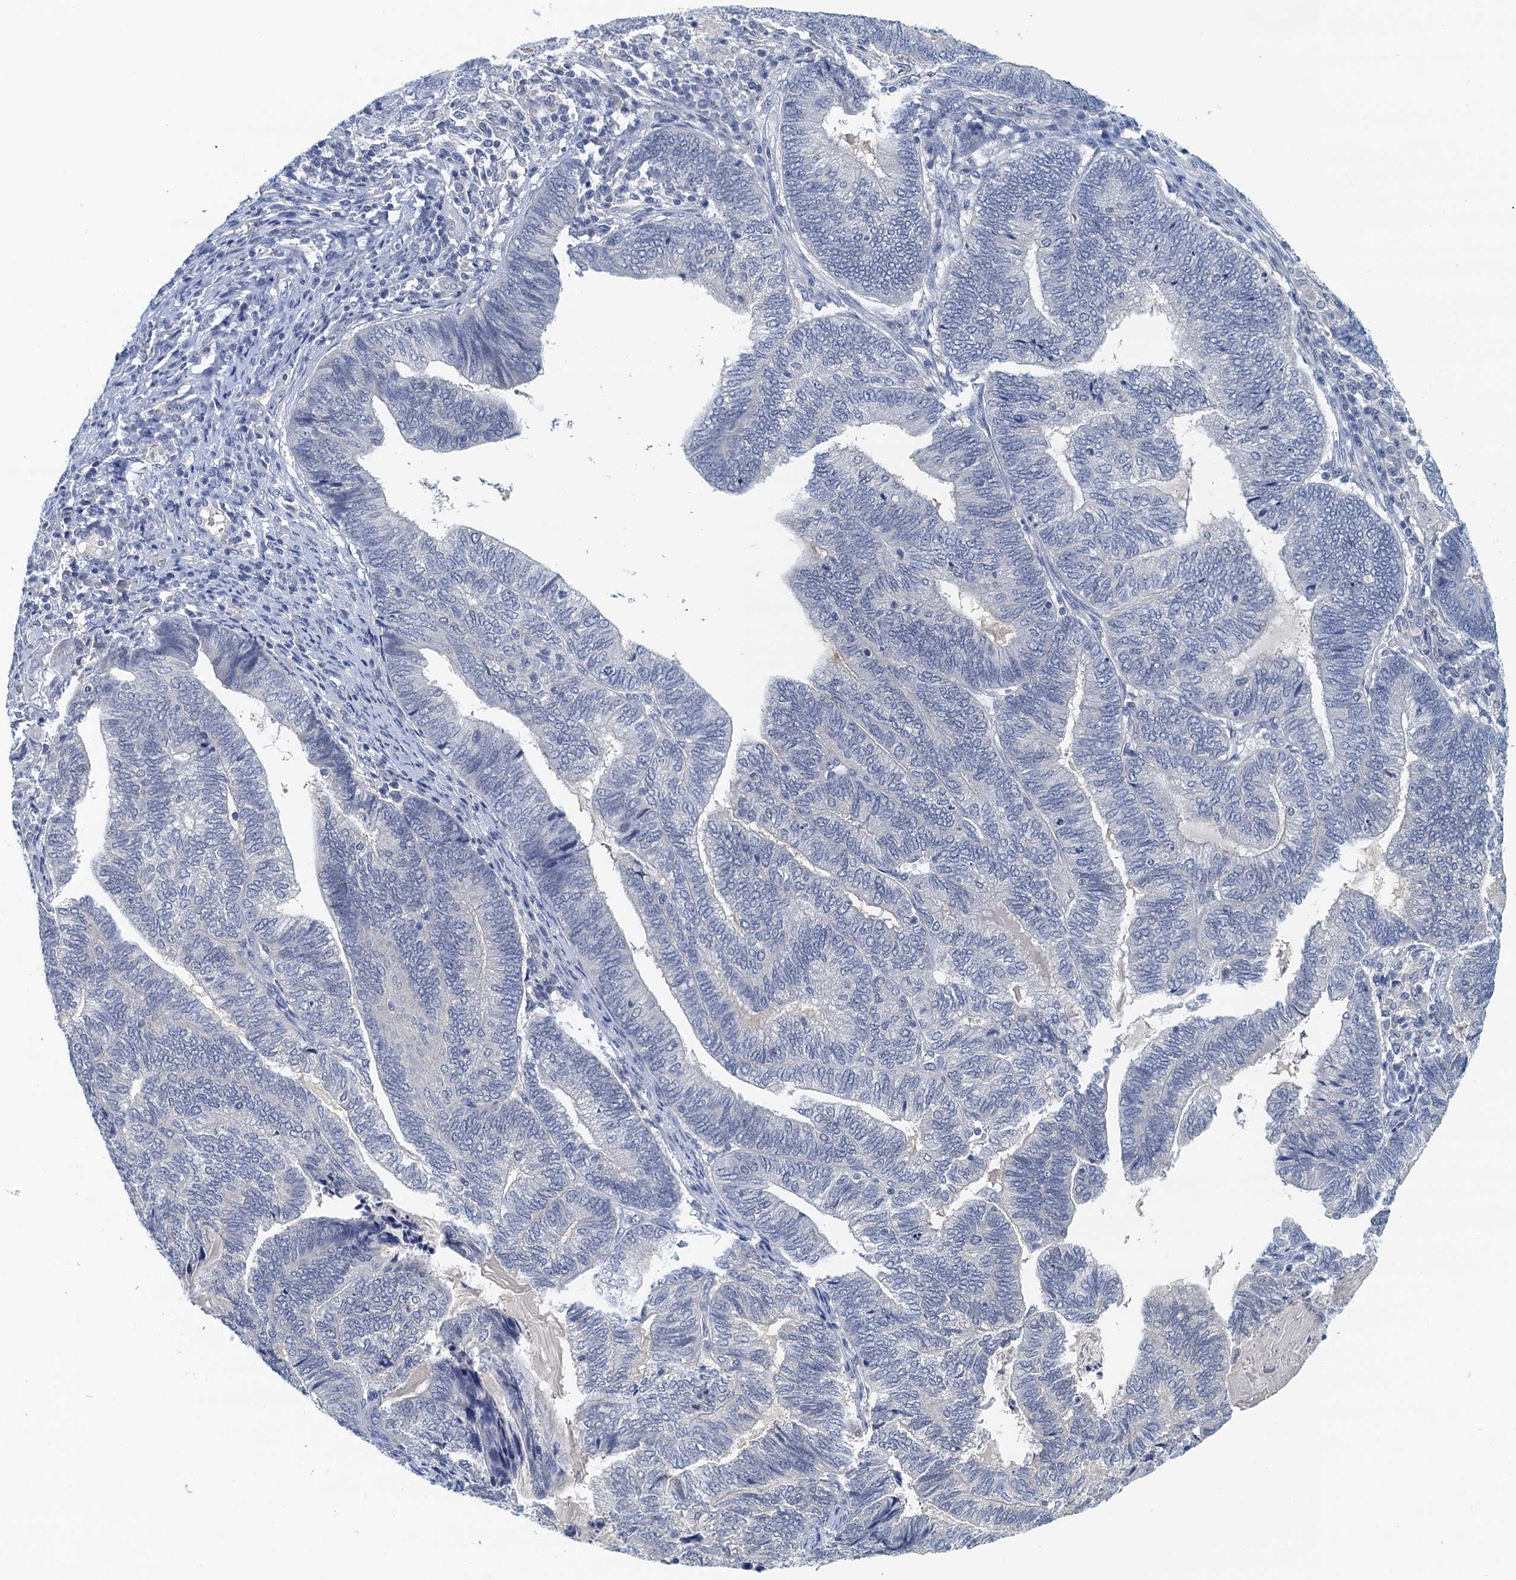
{"staining": {"intensity": "negative", "quantity": "none", "location": "none"}, "tissue": "endometrial cancer", "cell_type": "Tumor cells", "image_type": "cancer", "snomed": [{"axis": "morphology", "description": "Adenocarcinoma, NOS"}, {"axis": "topography", "description": "Uterus"}, {"axis": "topography", "description": "Endometrium"}], "caption": "Immunohistochemistry photomicrograph of neoplastic tissue: human endometrial adenocarcinoma stained with DAB (3,3'-diaminobenzidine) displays no significant protein positivity in tumor cells.", "gene": "NUBP2", "patient": {"sex": "female", "age": 70}}